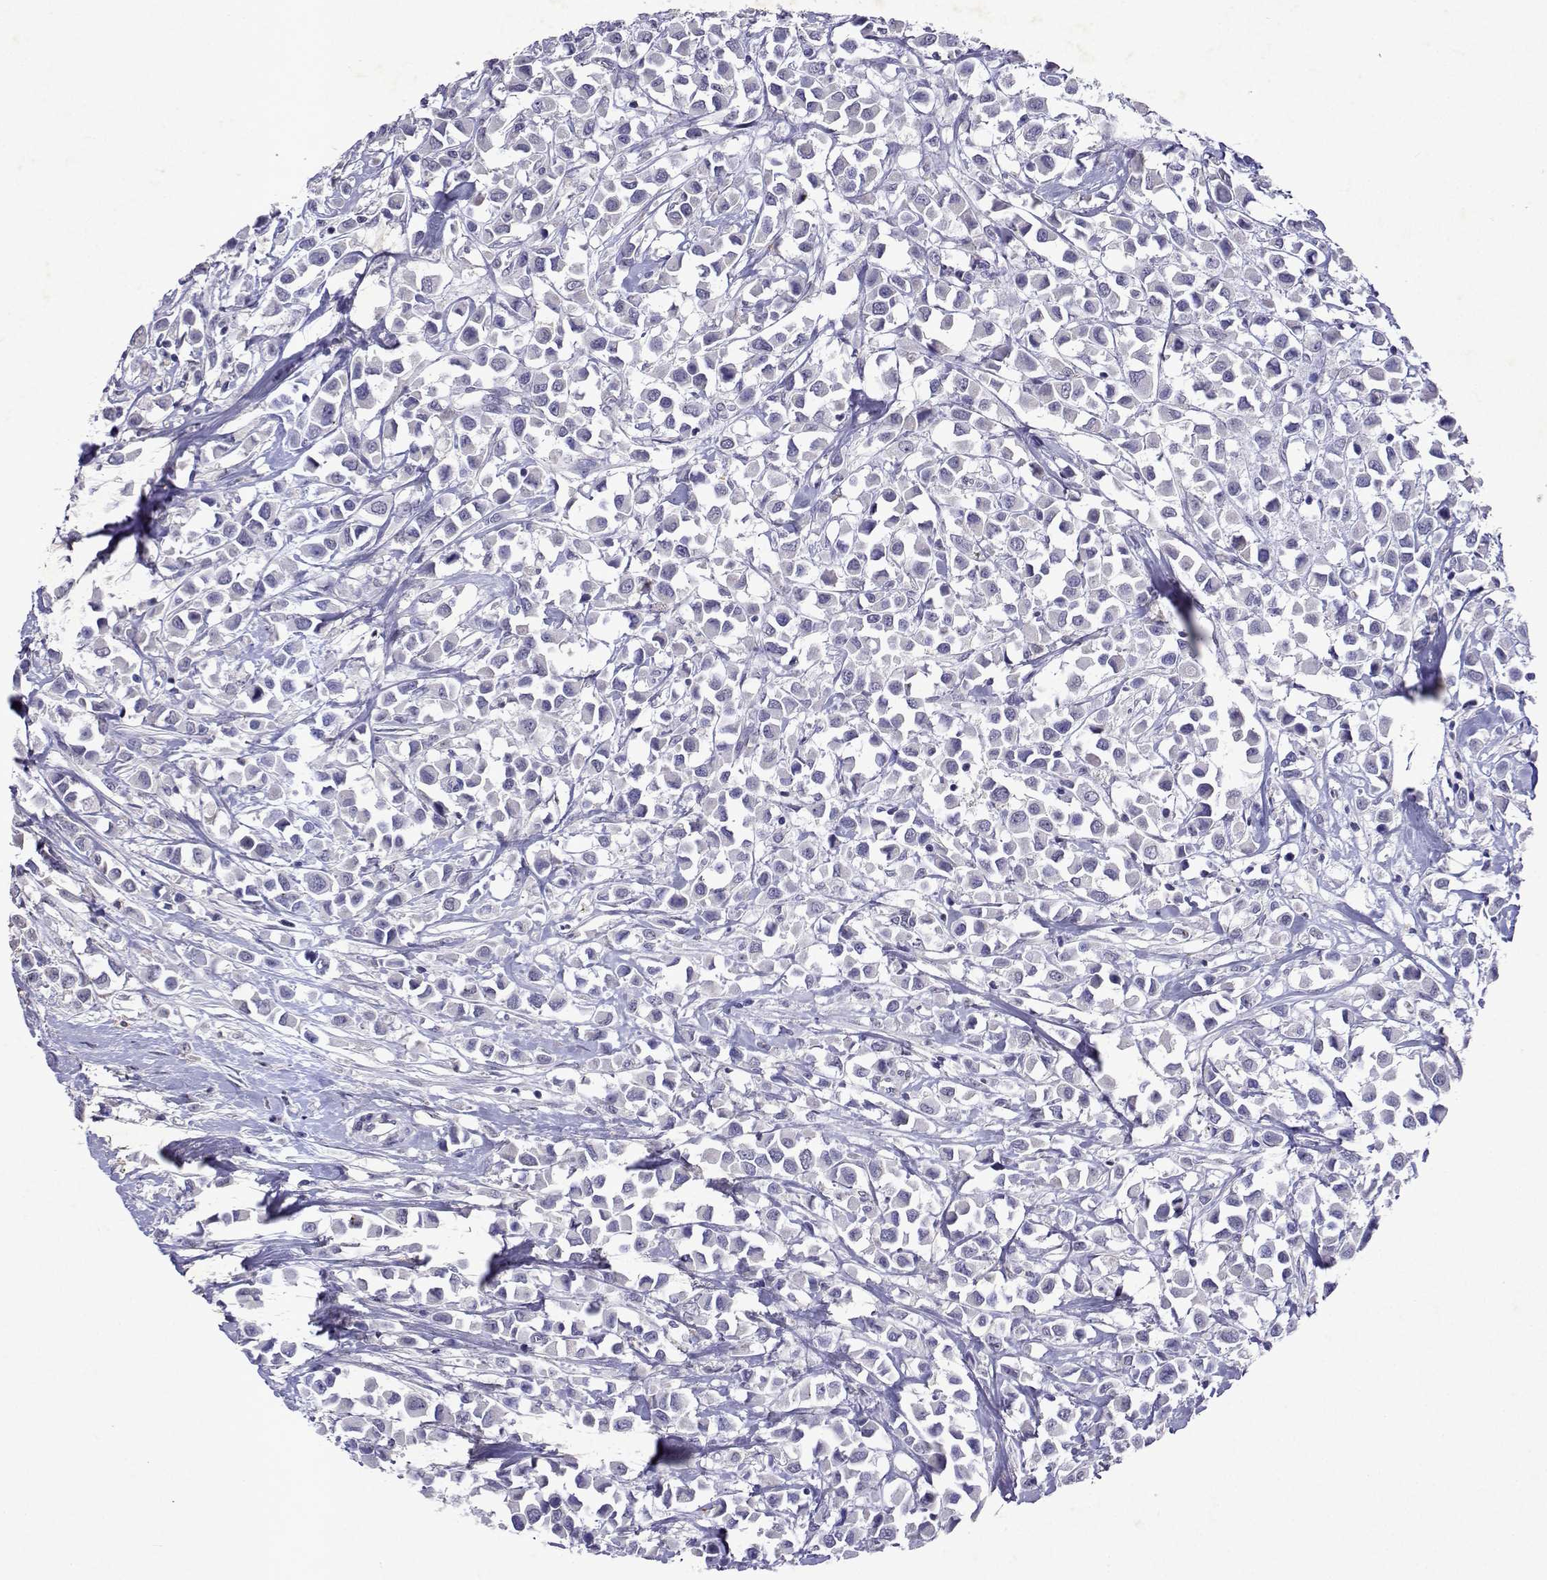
{"staining": {"intensity": "negative", "quantity": "none", "location": "none"}, "tissue": "breast cancer", "cell_type": "Tumor cells", "image_type": "cancer", "snomed": [{"axis": "morphology", "description": "Duct carcinoma"}, {"axis": "topography", "description": "Breast"}], "caption": "High power microscopy histopathology image of an immunohistochemistry photomicrograph of breast infiltrating ductal carcinoma, revealing no significant positivity in tumor cells.", "gene": "DUSP28", "patient": {"sex": "female", "age": 61}}